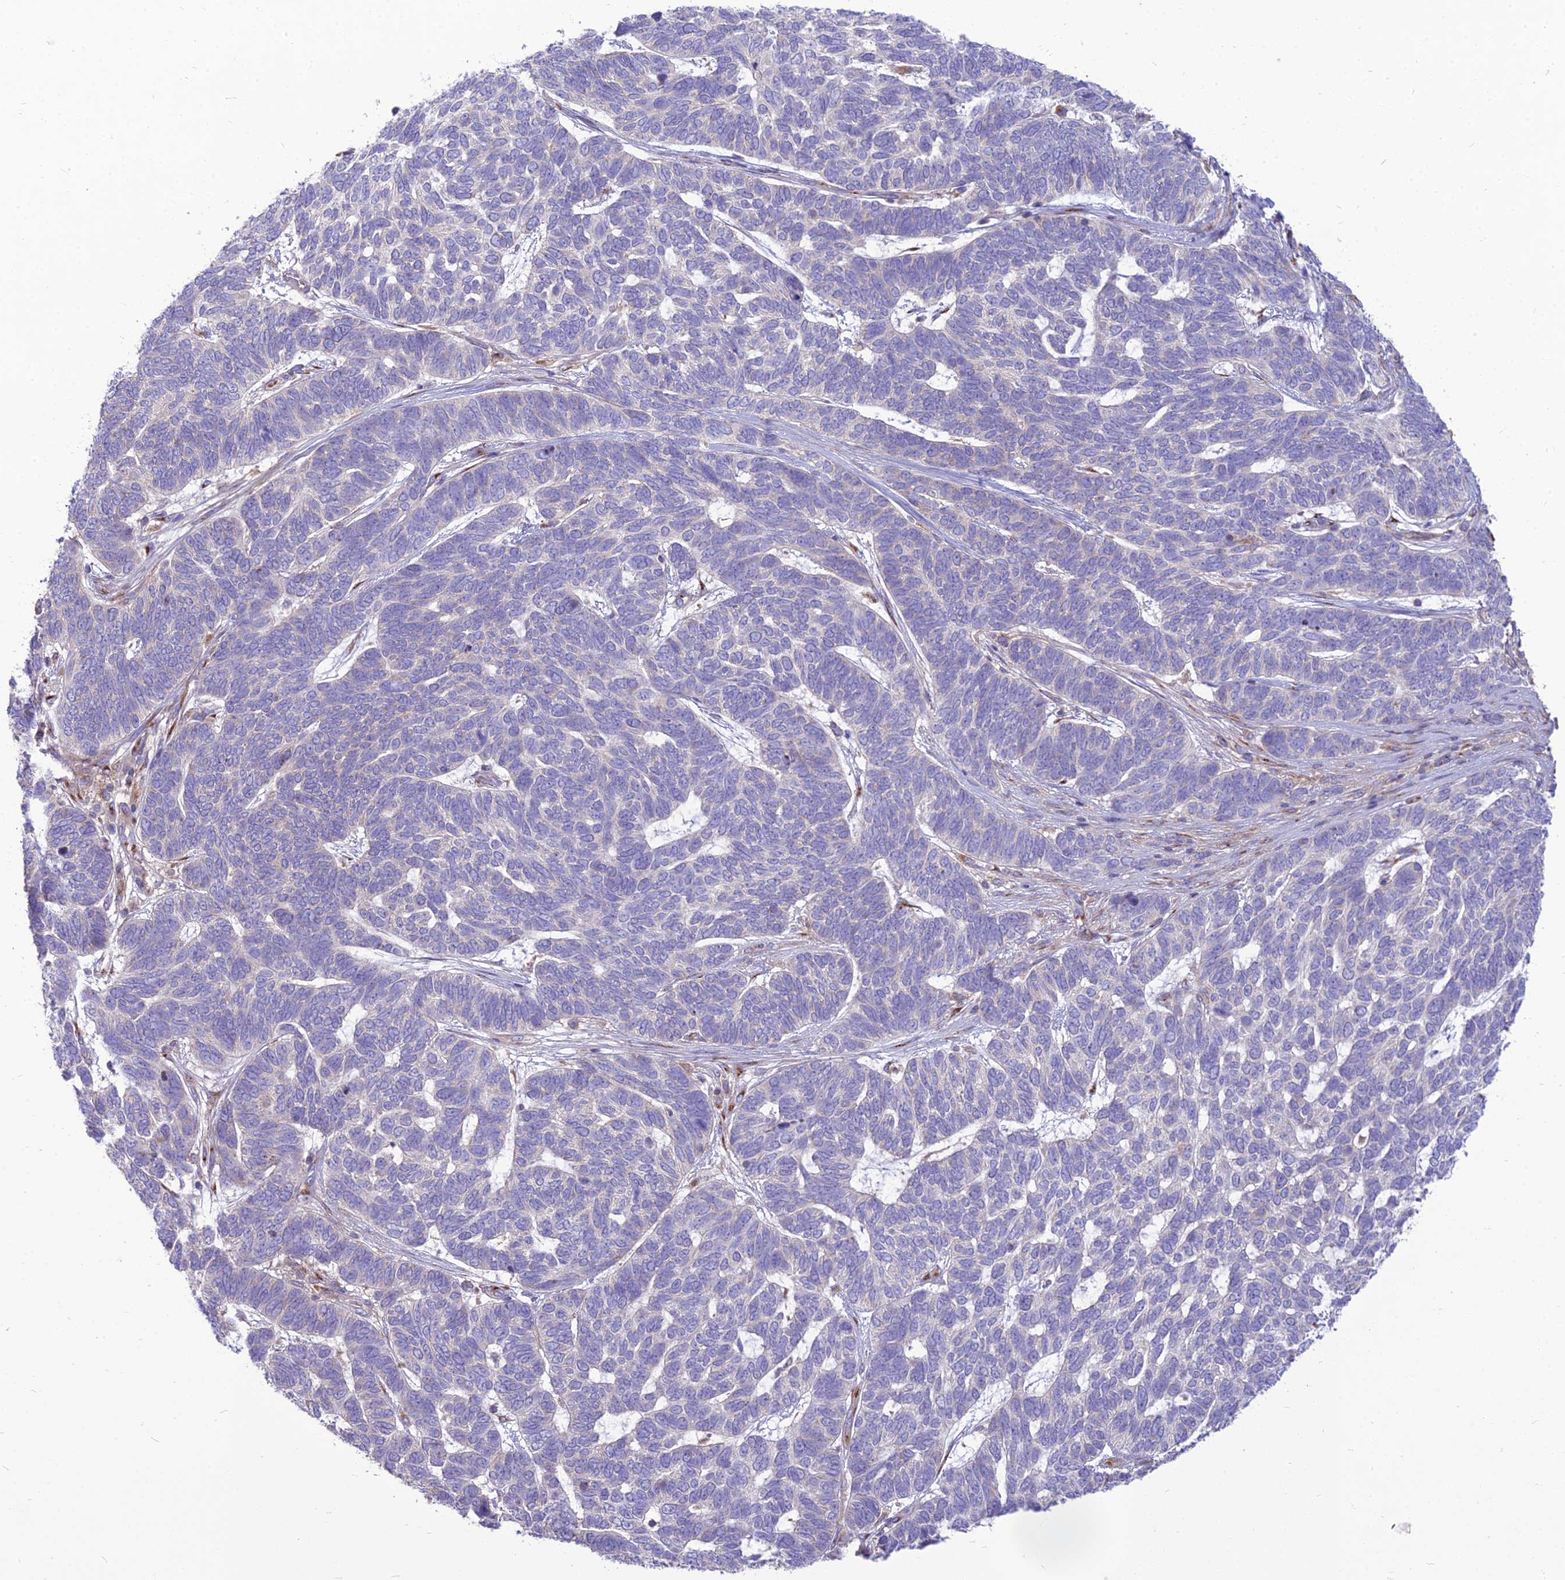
{"staining": {"intensity": "negative", "quantity": "none", "location": "none"}, "tissue": "skin cancer", "cell_type": "Tumor cells", "image_type": "cancer", "snomed": [{"axis": "morphology", "description": "Basal cell carcinoma"}, {"axis": "topography", "description": "Skin"}], "caption": "Immunohistochemical staining of human skin cancer (basal cell carcinoma) demonstrates no significant staining in tumor cells.", "gene": "SPRYD7", "patient": {"sex": "female", "age": 65}}